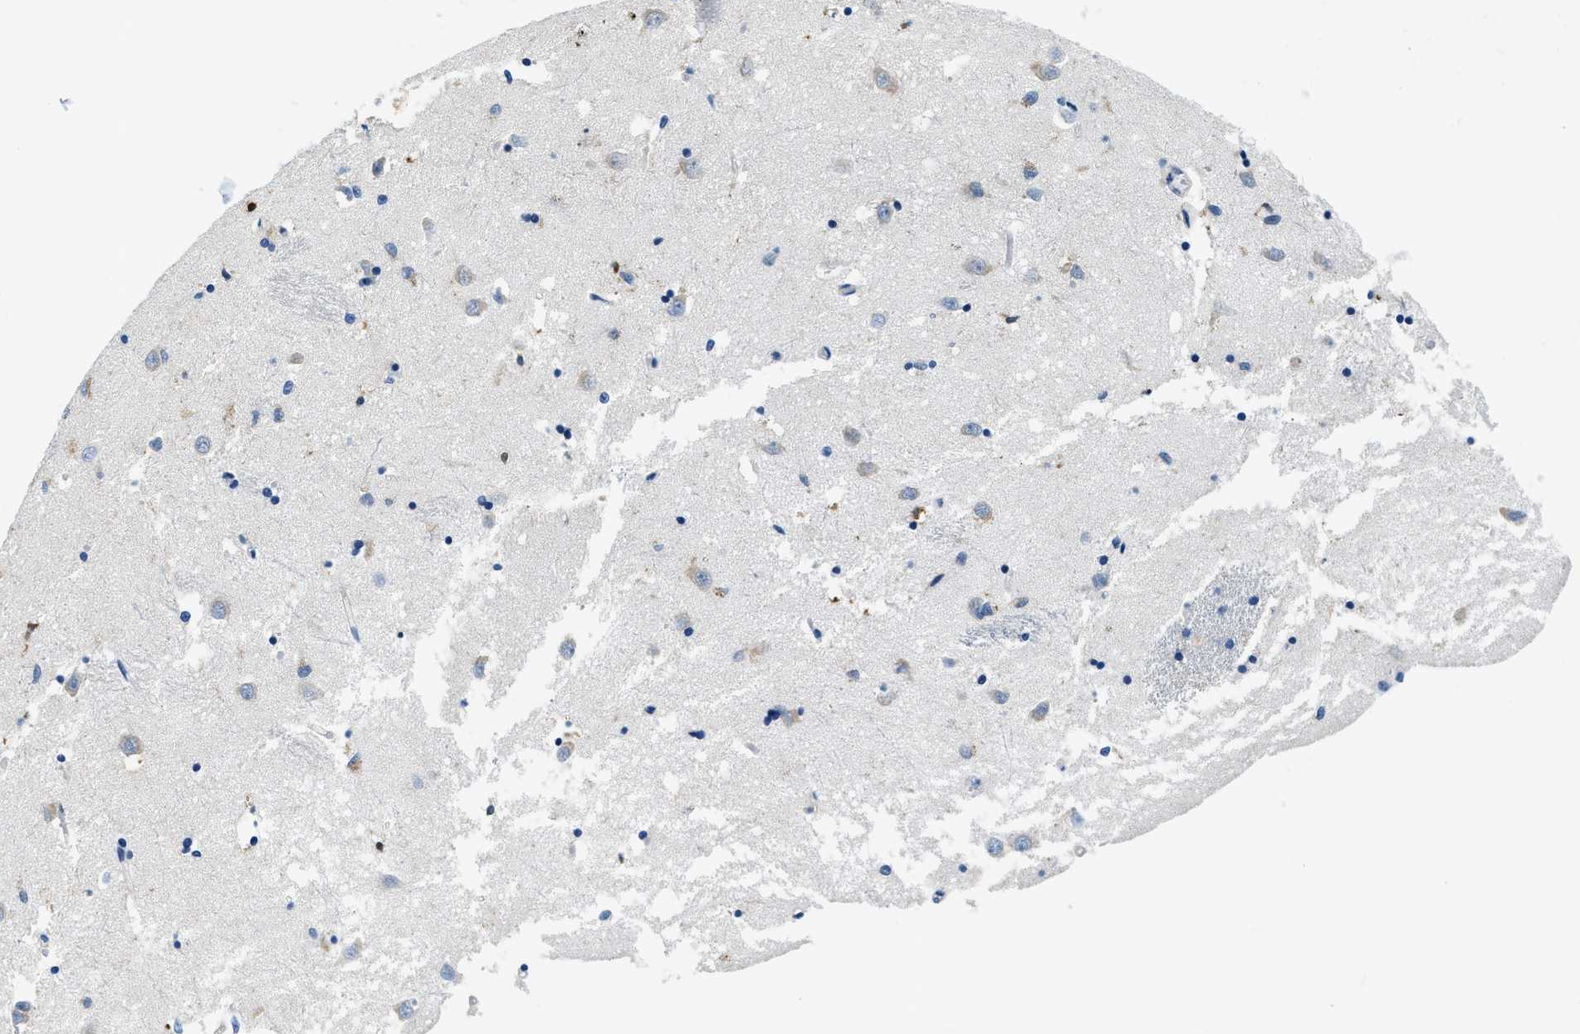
{"staining": {"intensity": "moderate", "quantity": "<25%", "location": "cytoplasmic/membranous,nuclear"}, "tissue": "caudate", "cell_type": "Glial cells", "image_type": "normal", "snomed": [{"axis": "morphology", "description": "Normal tissue, NOS"}, {"axis": "topography", "description": "Lateral ventricle wall"}], "caption": "Benign caudate demonstrates moderate cytoplasmic/membranous,nuclear staining in about <25% of glial cells.", "gene": "CAPG", "patient": {"sex": "female", "age": 19}}